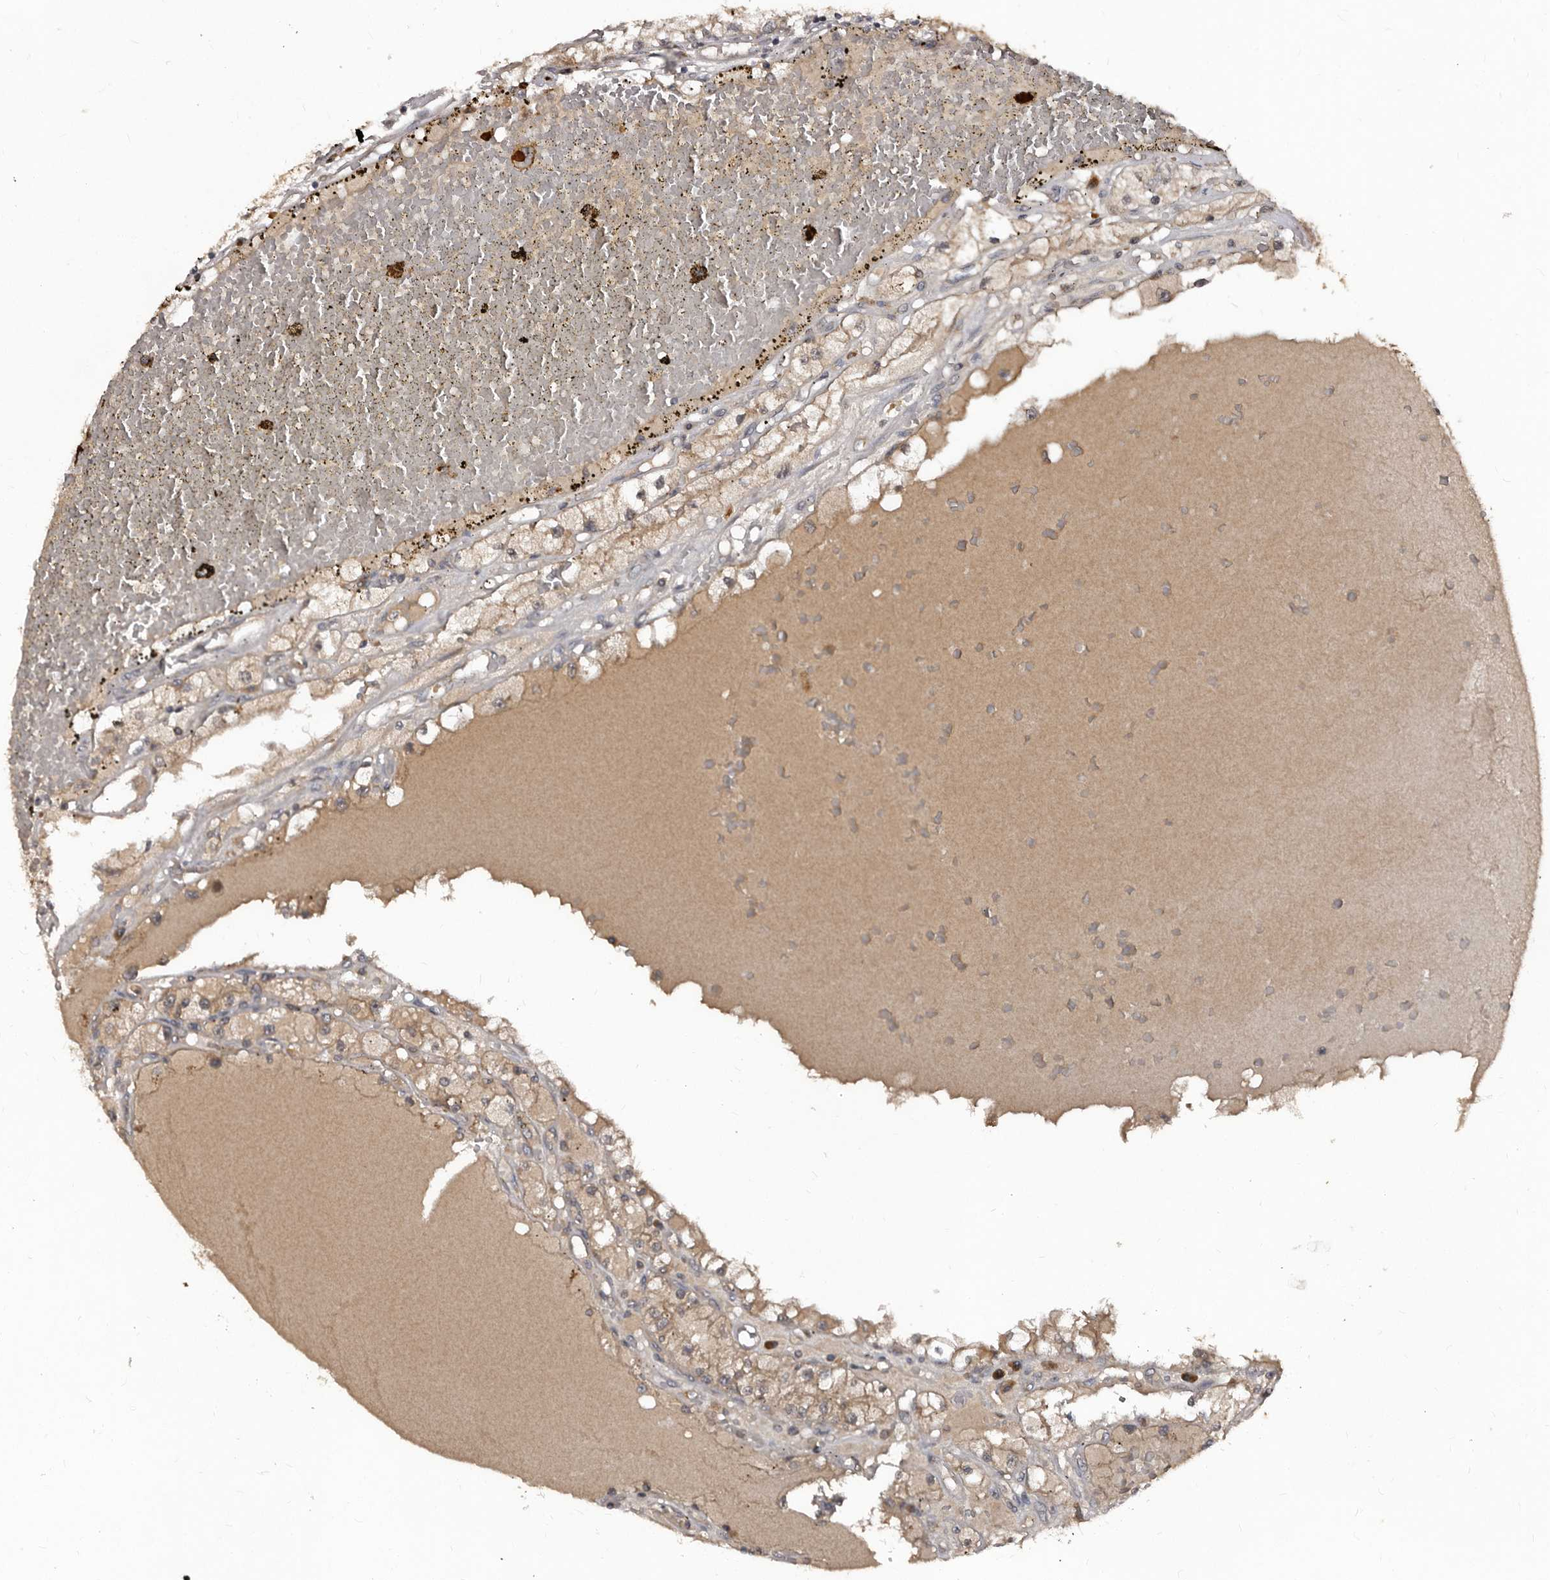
{"staining": {"intensity": "weak", "quantity": "25%-75%", "location": "cytoplasmic/membranous"}, "tissue": "renal cancer", "cell_type": "Tumor cells", "image_type": "cancer", "snomed": [{"axis": "morphology", "description": "Adenocarcinoma, NOS"}, {"axis": "topography", "description": "Kidney"}], "caption": "Immunohistochemical staining of renal adenocarcinoma shows low levels of weak cytoplasmic/membranous protein staining in about 25%-75% of tumor cells. (Brightfield microscopy of DAB IHC at high magnification).", "gene": "PMVK", "patient": {"sex": "male", "age": 56}}